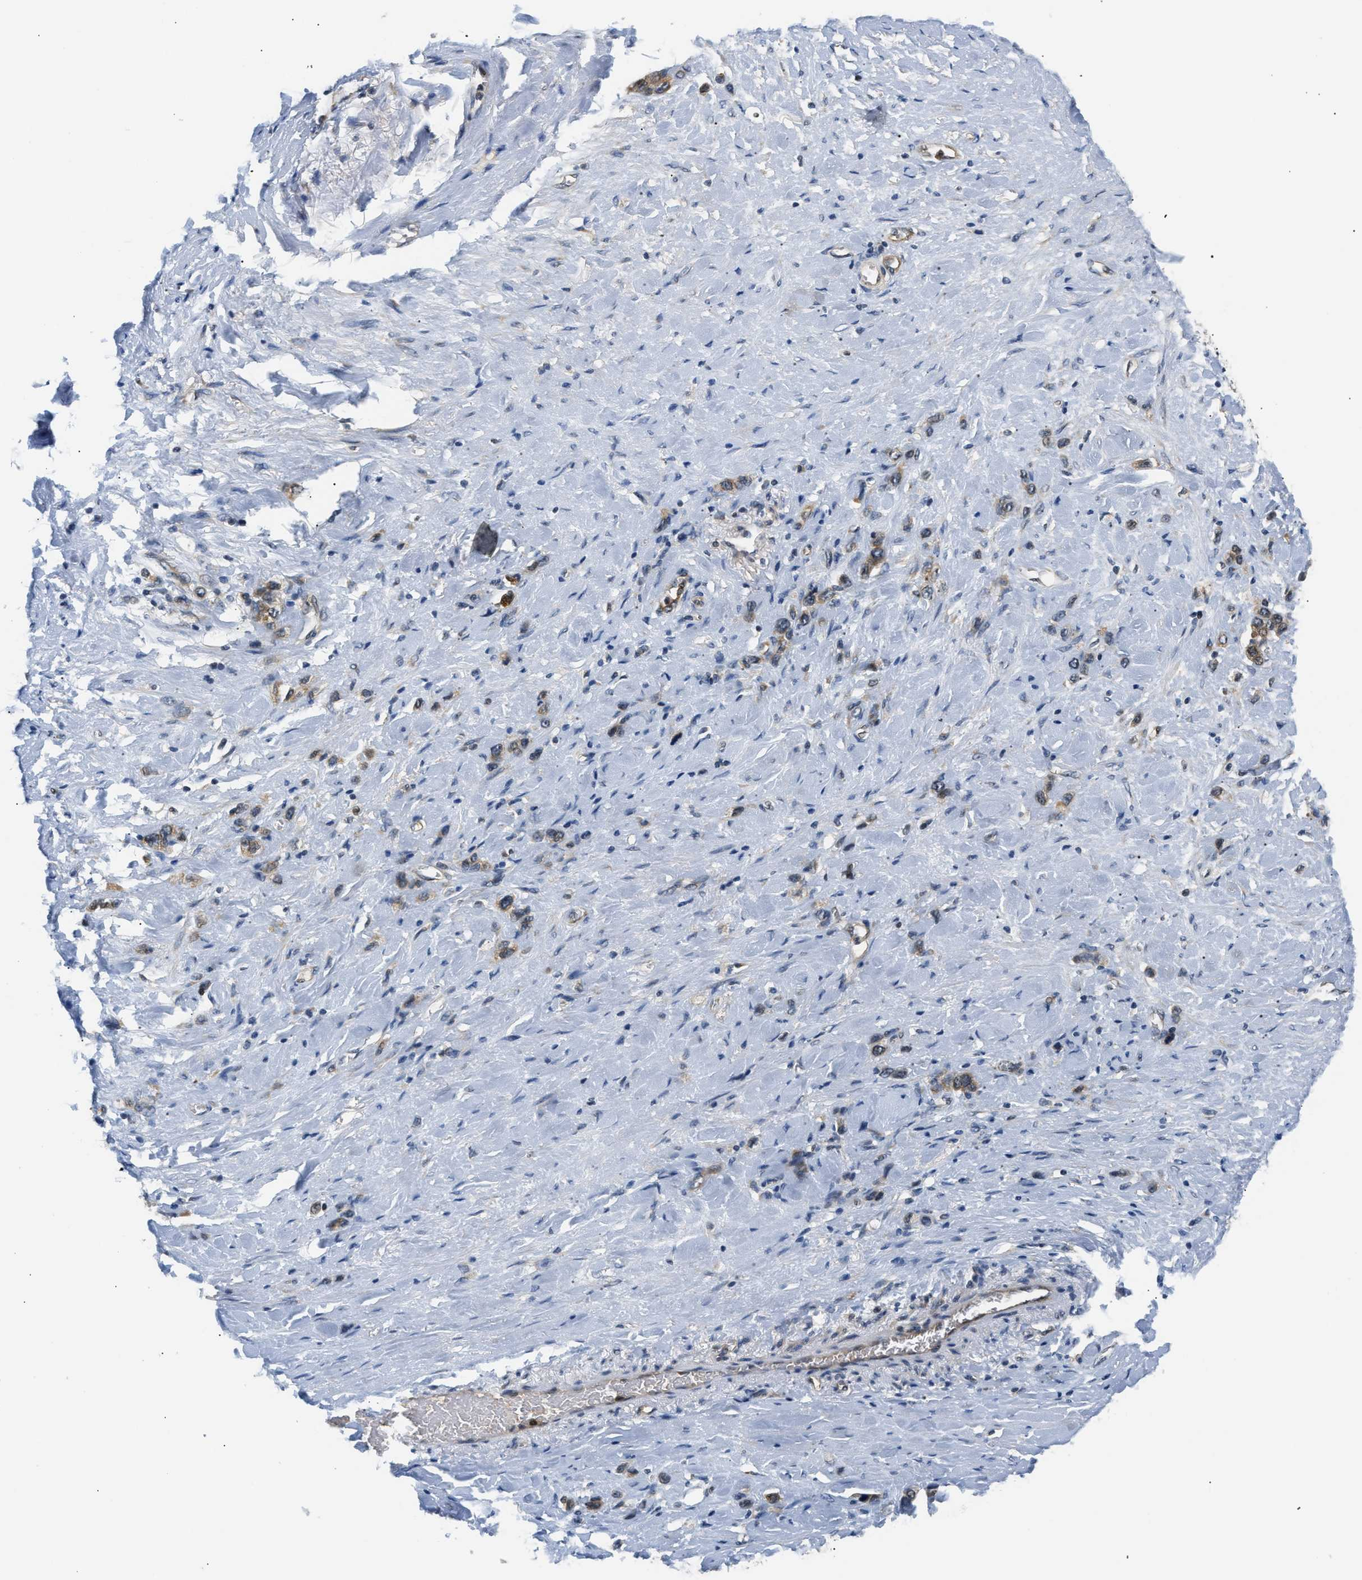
{"staining": {"intensity": "weak", "quantity": ">75%", "location": "cytoplasmic/membranous"}, "tissue": "stomach cancer", "cell_type": "Tumor cells", "image_type": "cancer", "snomed": [{"axis": "morphology", "description": "Normal tissue, NOS"}, {"axis": "morphology", "description": "Adenocarcinoma, NOS"}, {"axis": "morphology", "description": "Adenocarcinoma, High grade"}, {"axis": "topography", "description": "Stomach, upper"}, {"axis": "topography", "description": "Stomach"}], "caption": "Protein expression by immunohistochemistry shows weak cytoplasmic/membranous positivity in about >75% of tumor cells in stomach adenocarcinoma (high-grade).", "gene": "TNIP2", "patient": {"sex": "female", "age": 65}}